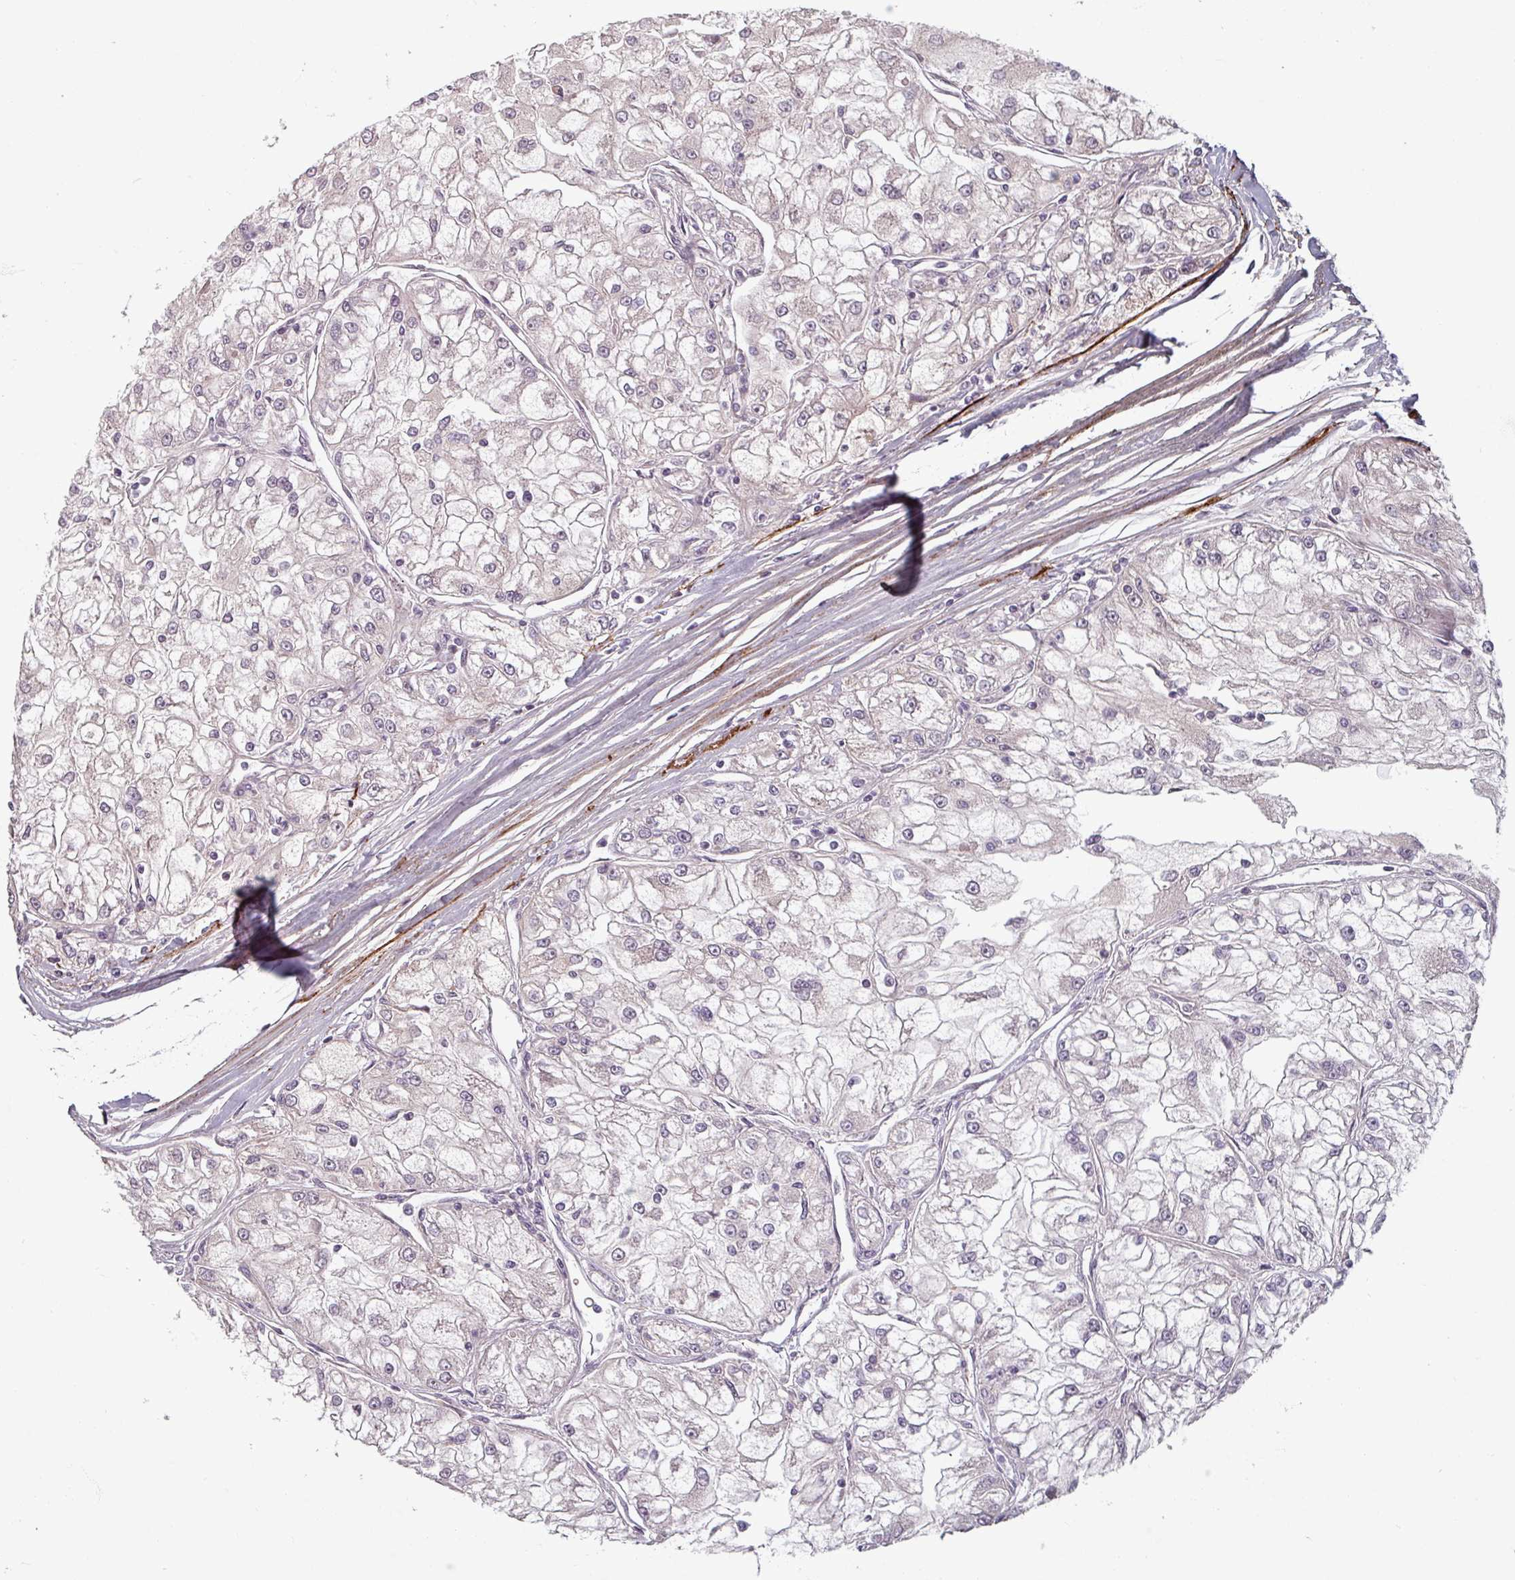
{"staining": {"intensity": "negative", "quantity": "none", "location": "none"}, "tissue": "renal cancer", "cell_type": "Tumor cells", "image_type": "cancer", "snomed": [{"axis": "morphology", "description": "Adenocarcinoma, NOS"}, {"axis": "topography", "description": "Kidney"}], "caption": "This is an IHC micrograph of renal cancer (adenocarcinoma). There is no expression in tumor cells.", "gene": "CYB5RL", "patient": {"sex": "female", "age": 72}}